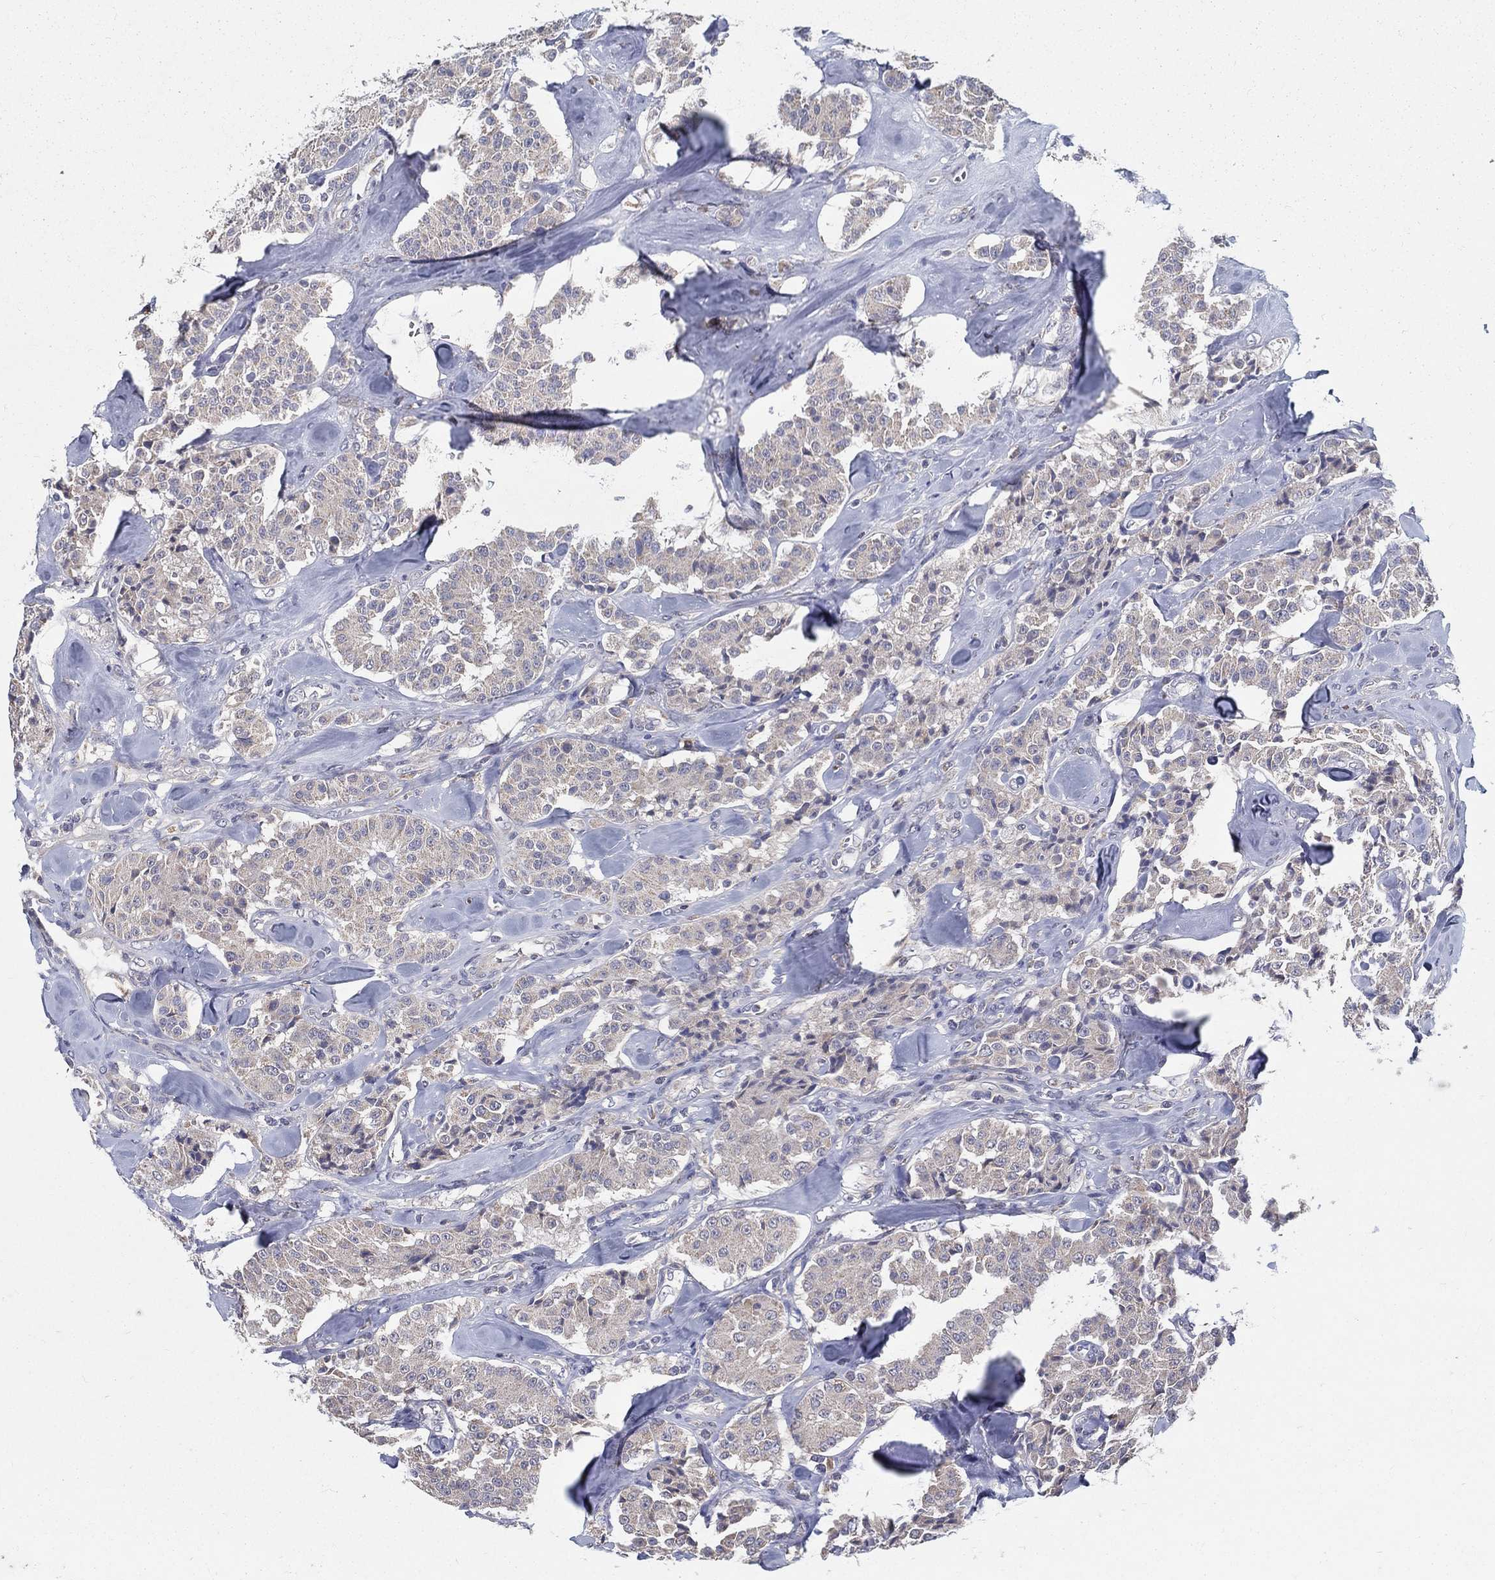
{"staining": {"intensity": "negative", "quantity": "none", "location": "none"}, "tissue": "carcinoid", "cell_type": "Tumor cells", "image_type": "cancer", "snomed": [{"axis": "morphology", "description": "Carcinoid, malignant, NOS"}, {"axis": "topography", "description": "Pancreas"}], "caption": "Carcinoid was stained to show a protein in brown. There is no significant expression in tumor cells. (Brightfield microscopy of DAB (3,3'-diaminobenzidine) immunohistochemistry (IHC) at high magnification).", "gene": "PCSK1", "patient": {"sex": "male", "age": 41}}